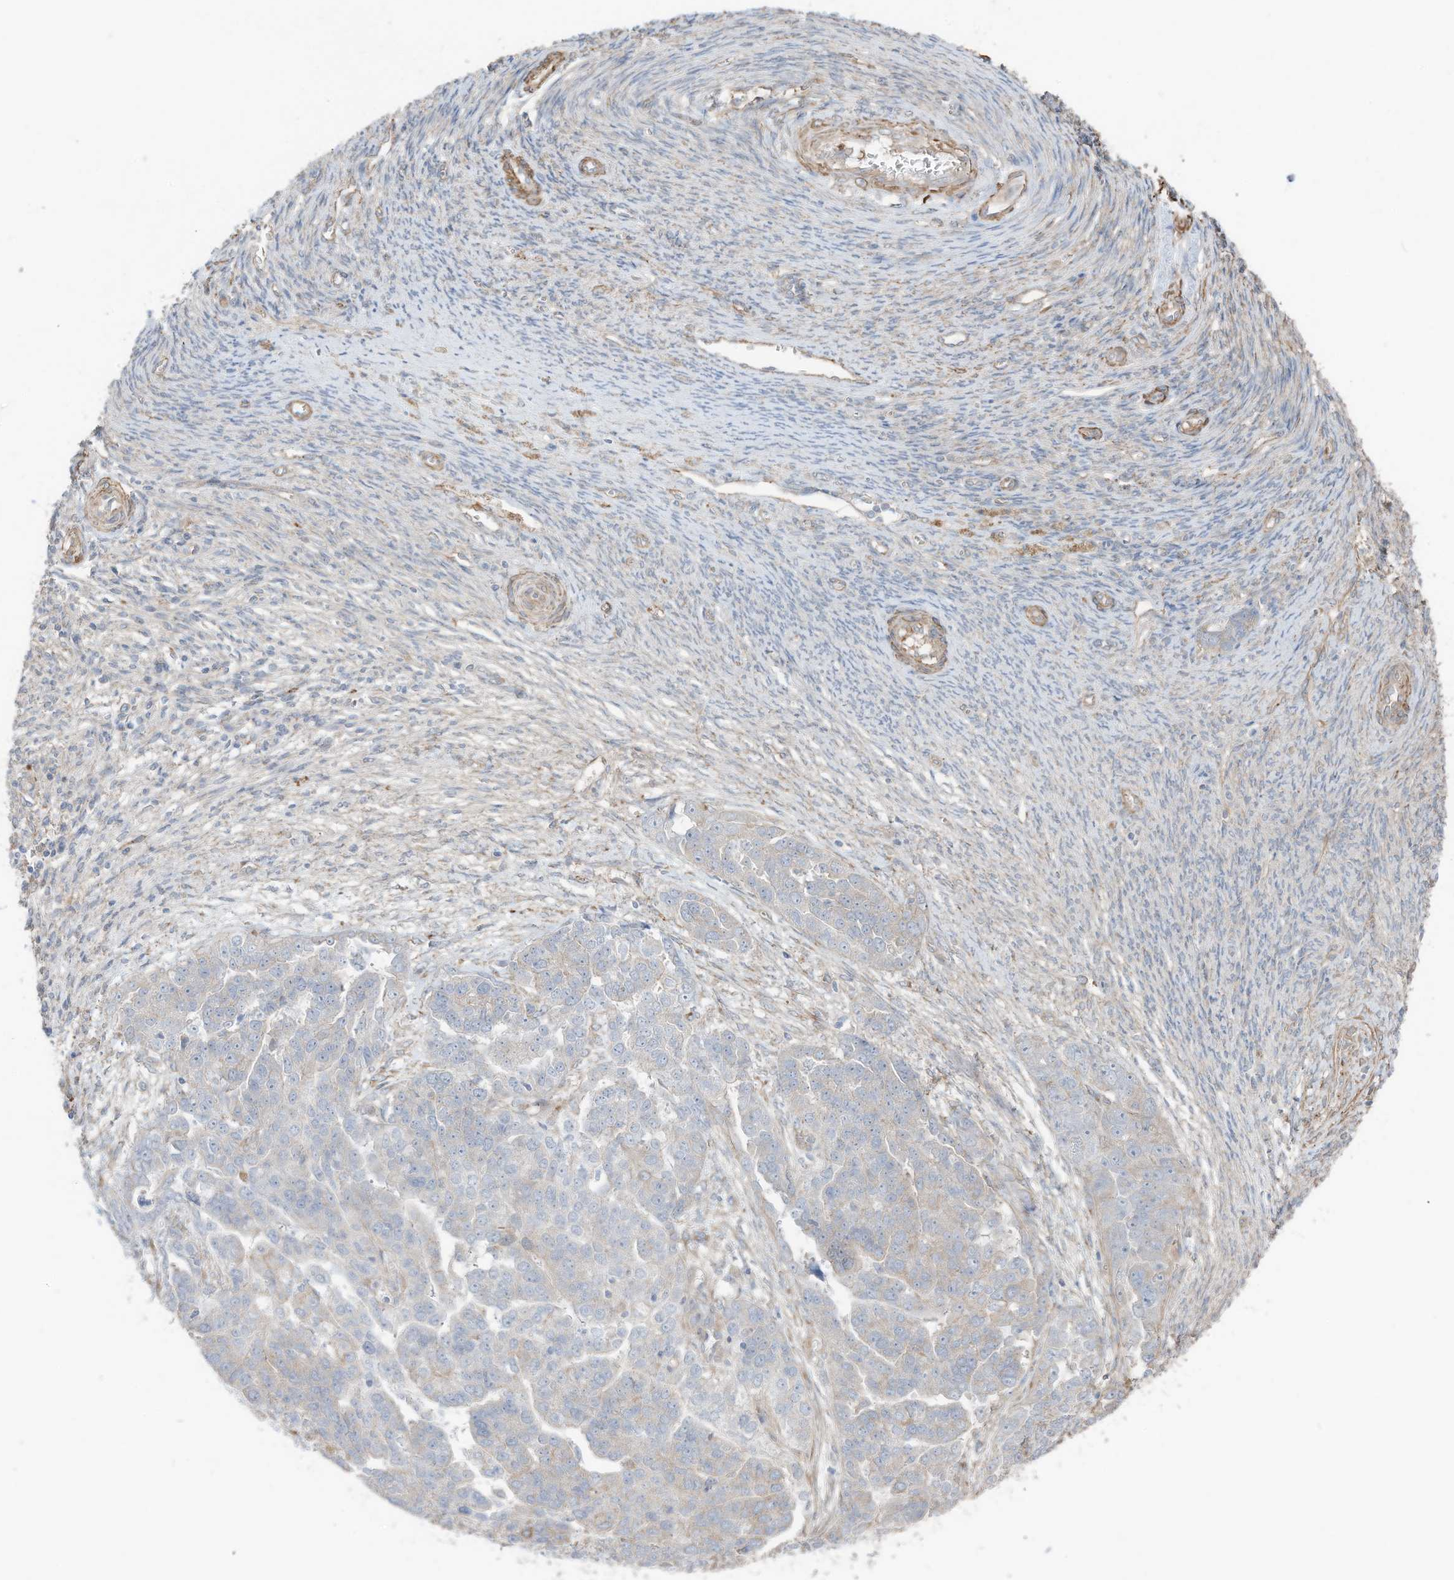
{"staining": {"intensity": "negative", "quantity": "none", "location": "none"}, "tissue": "ovarian cancer", "cell_type": "Tumor cells", "image_type": "cancer", "snomed": [{"axis": "morphology", "description": "Cystadenocarcinoma, serous, NOS"}, {"axis": "topography", "description": "Ovary"}], "caption": "Immunohistochemical staining of serous cystadenocarcinoma (ovarian) demonstrates no significant expression in tumor cells.", "gene": "SLC17A7", "patient": {"sex": "female", "age": 44}}